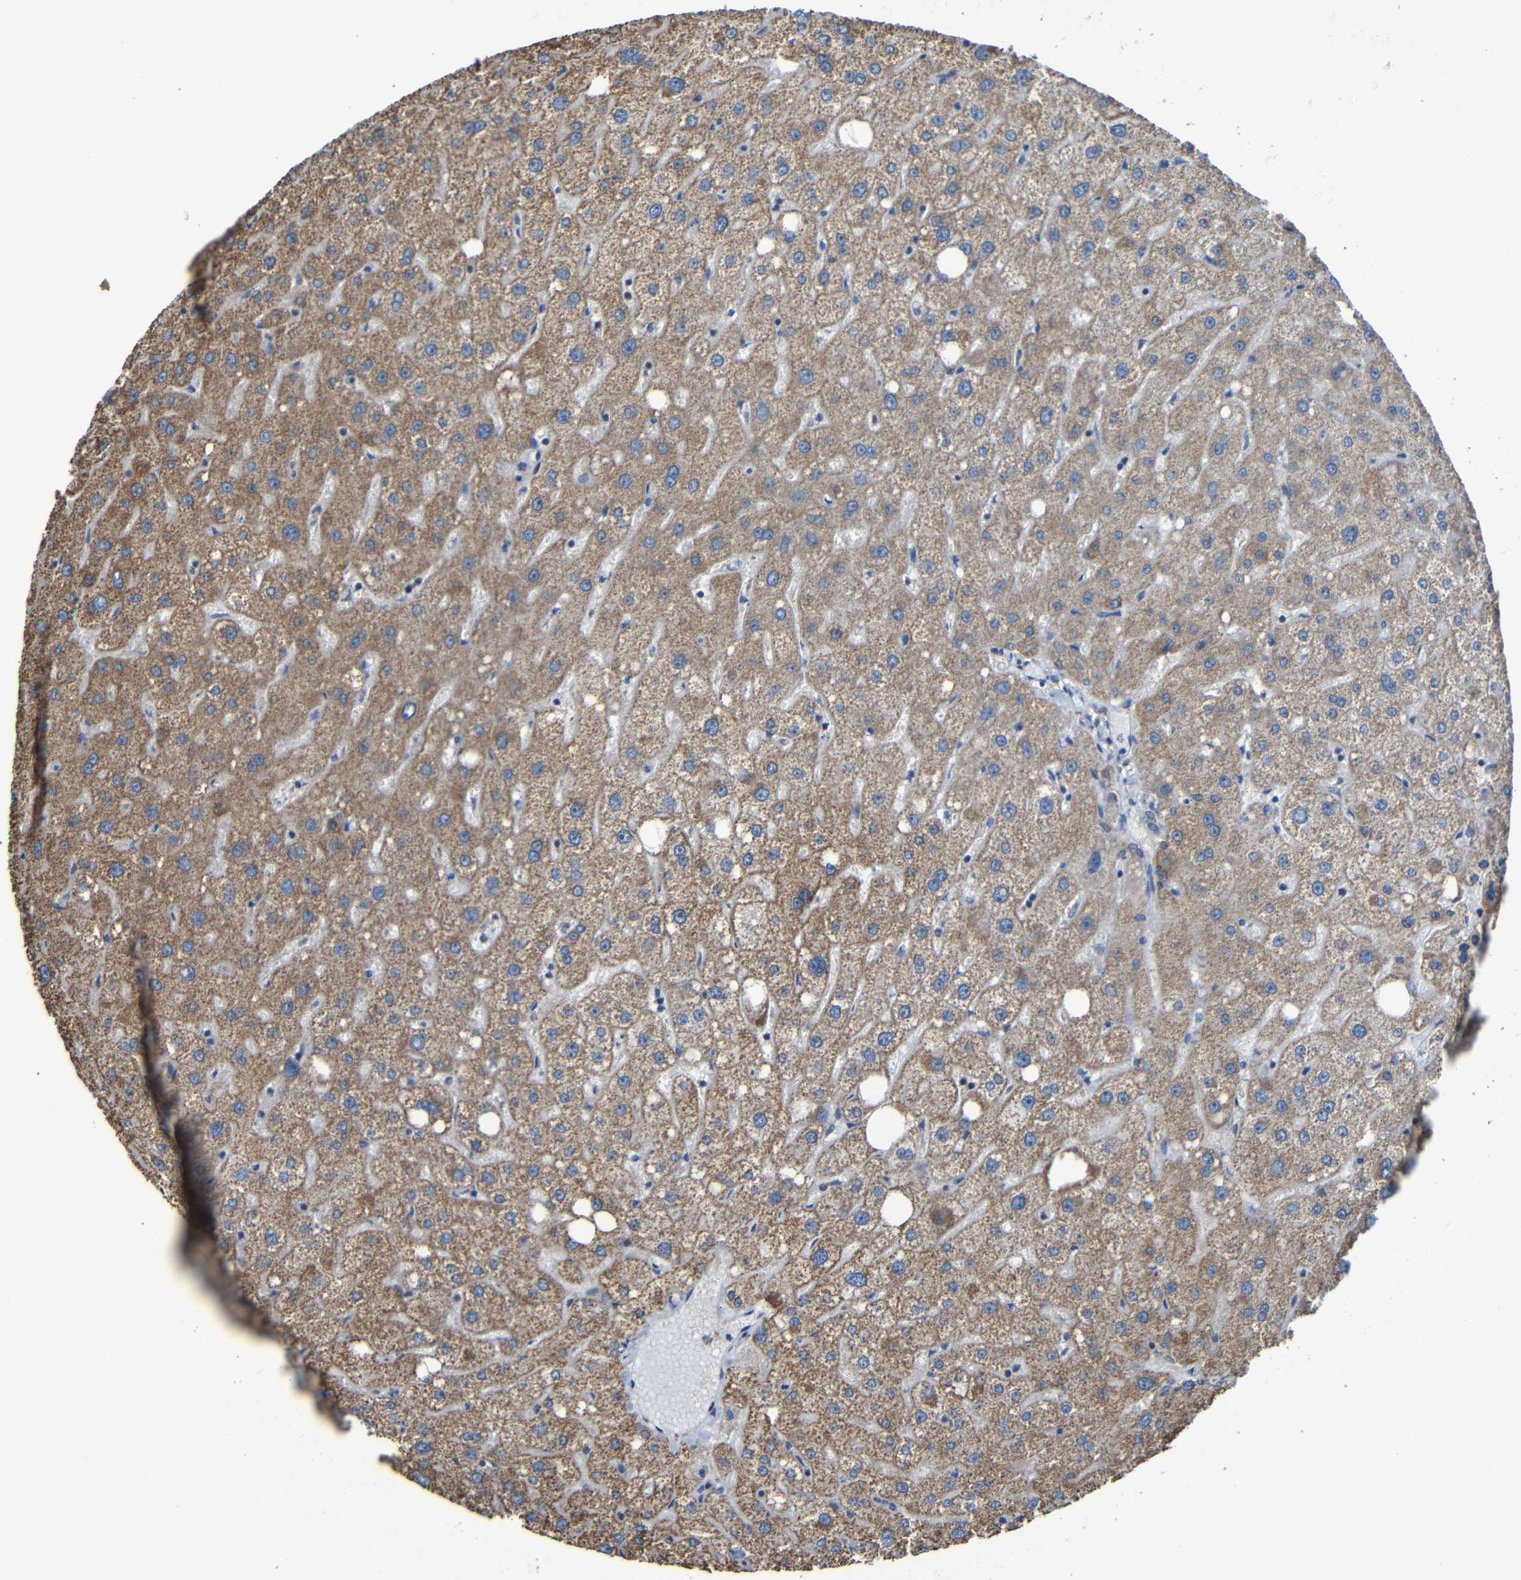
{"staining": {"intensity": "moderate", "quantity": ">75%", "location": "cytoplasmic/membranous"}, "tissue": "liver", "cell_type": "Cholangiocytes", "image_type": "normal", "snomed": [{"axis": "morphology", "description": "Normal tissue, NOS"}, {"axis": "topography", "description": "Liver"}], "caption": "Normal liver was stained to show a protein in brown. There is medium levels of moderate cytoplasmic/membranous positivity in about >75% of cholangiocytes.", "gene": "INTS6L", "patient": {"sex": "male", "age": 73}}